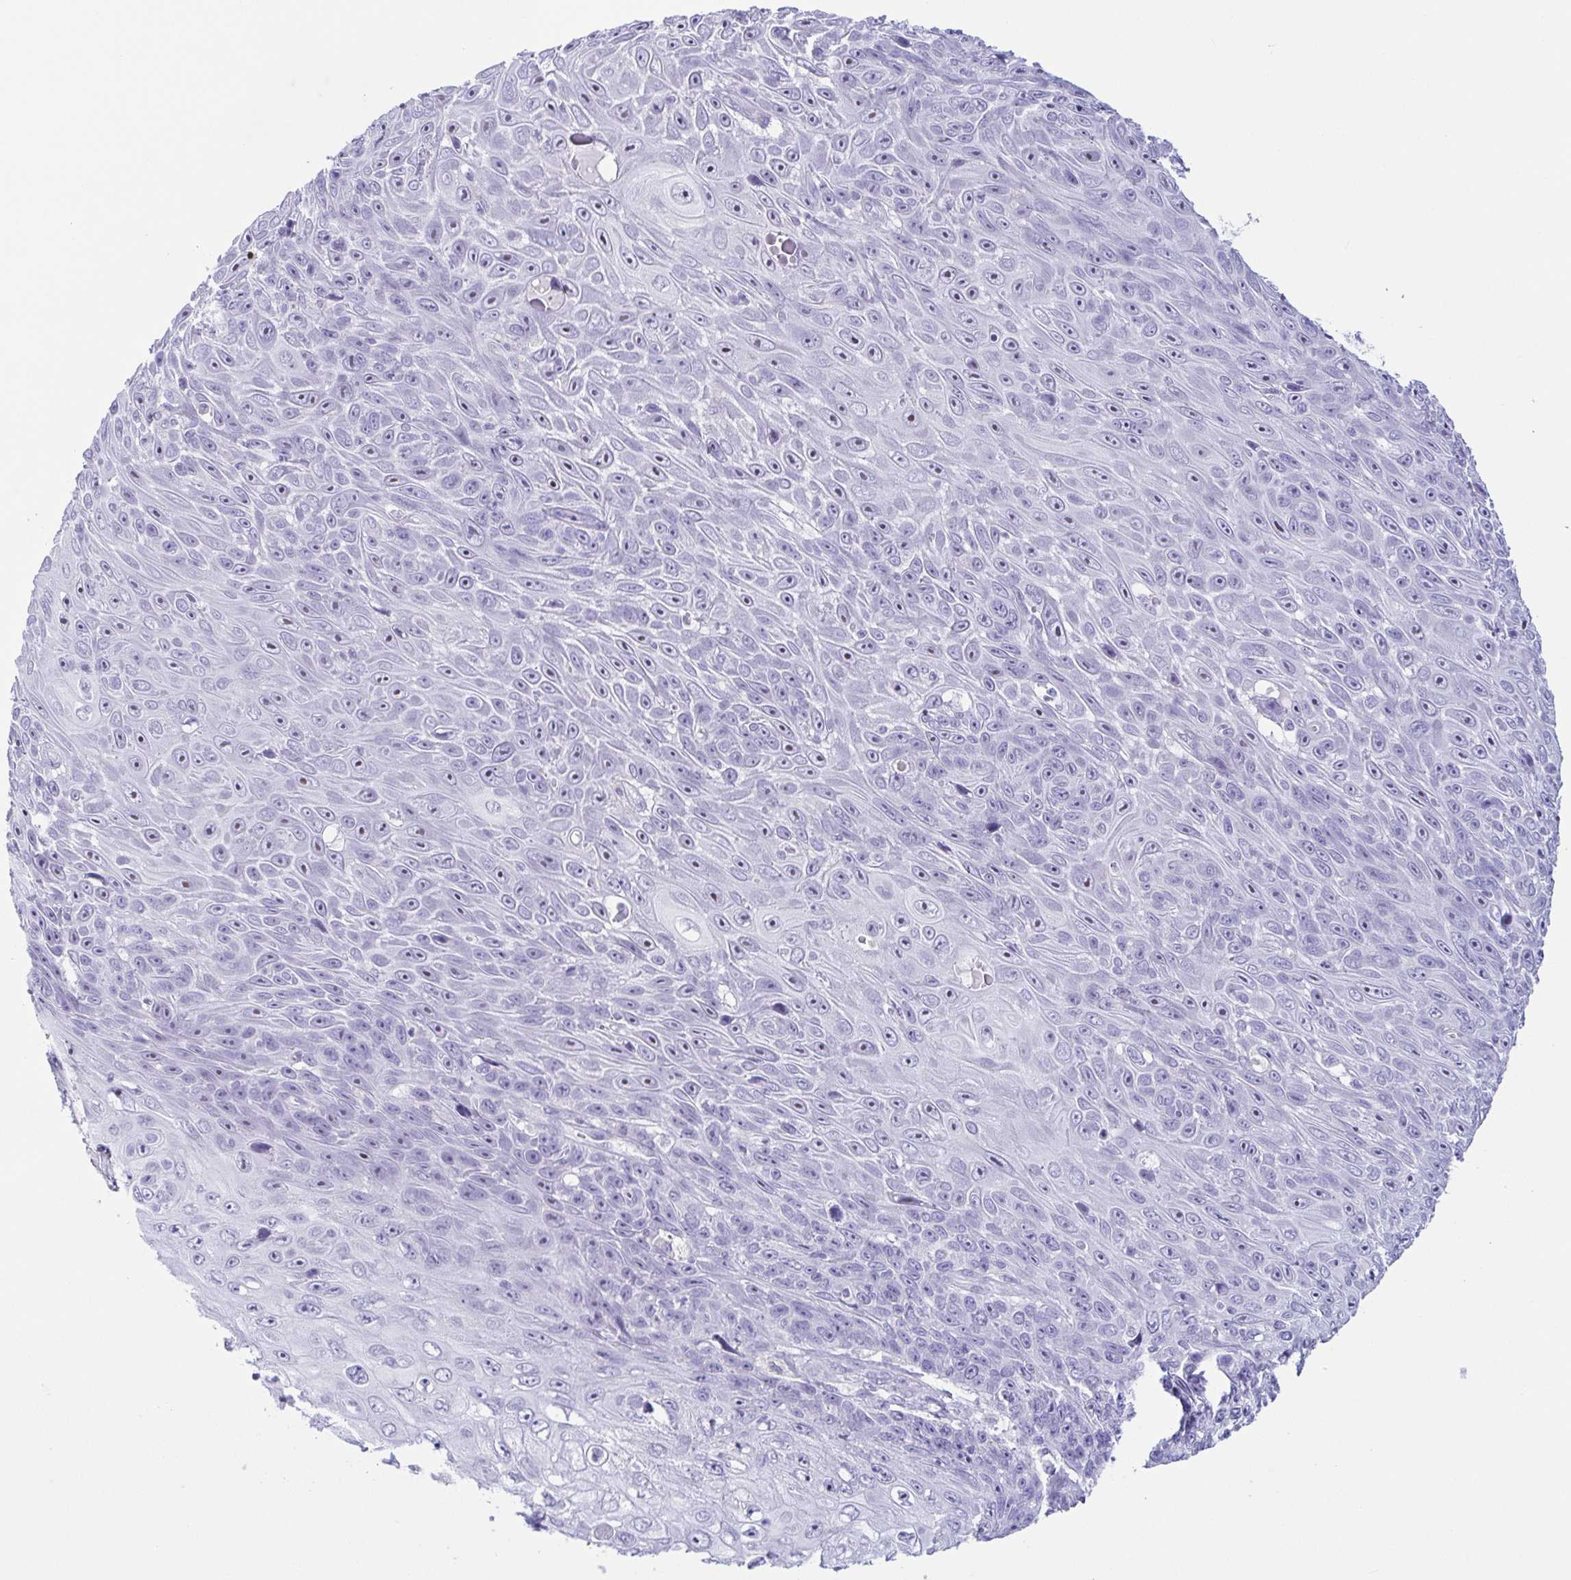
{"staining": {"intensity": "negative", "quantity": "none", "location": "none"}, "tissue": "skin cancer", "cell_type": "Tumor cells", "image_type": "cancer", "snomed": [{"axis": "morphology", "description": "Squamous cell carcinoma, NOS"}, {"axis": "topography", "description": "Skin"}], "caption": "Photomicrograph shows no protein staining in tumor cells of squamous cell carcinoma (skin) tissue. Brightfield microscopy of IHC stained with DAB (3,3'-diaminobenzidine) (brown) and hematoxylin (blue), captured at high magnification.", "gene": "AZU1", "patient": {"sex": "male", "age": 82}}